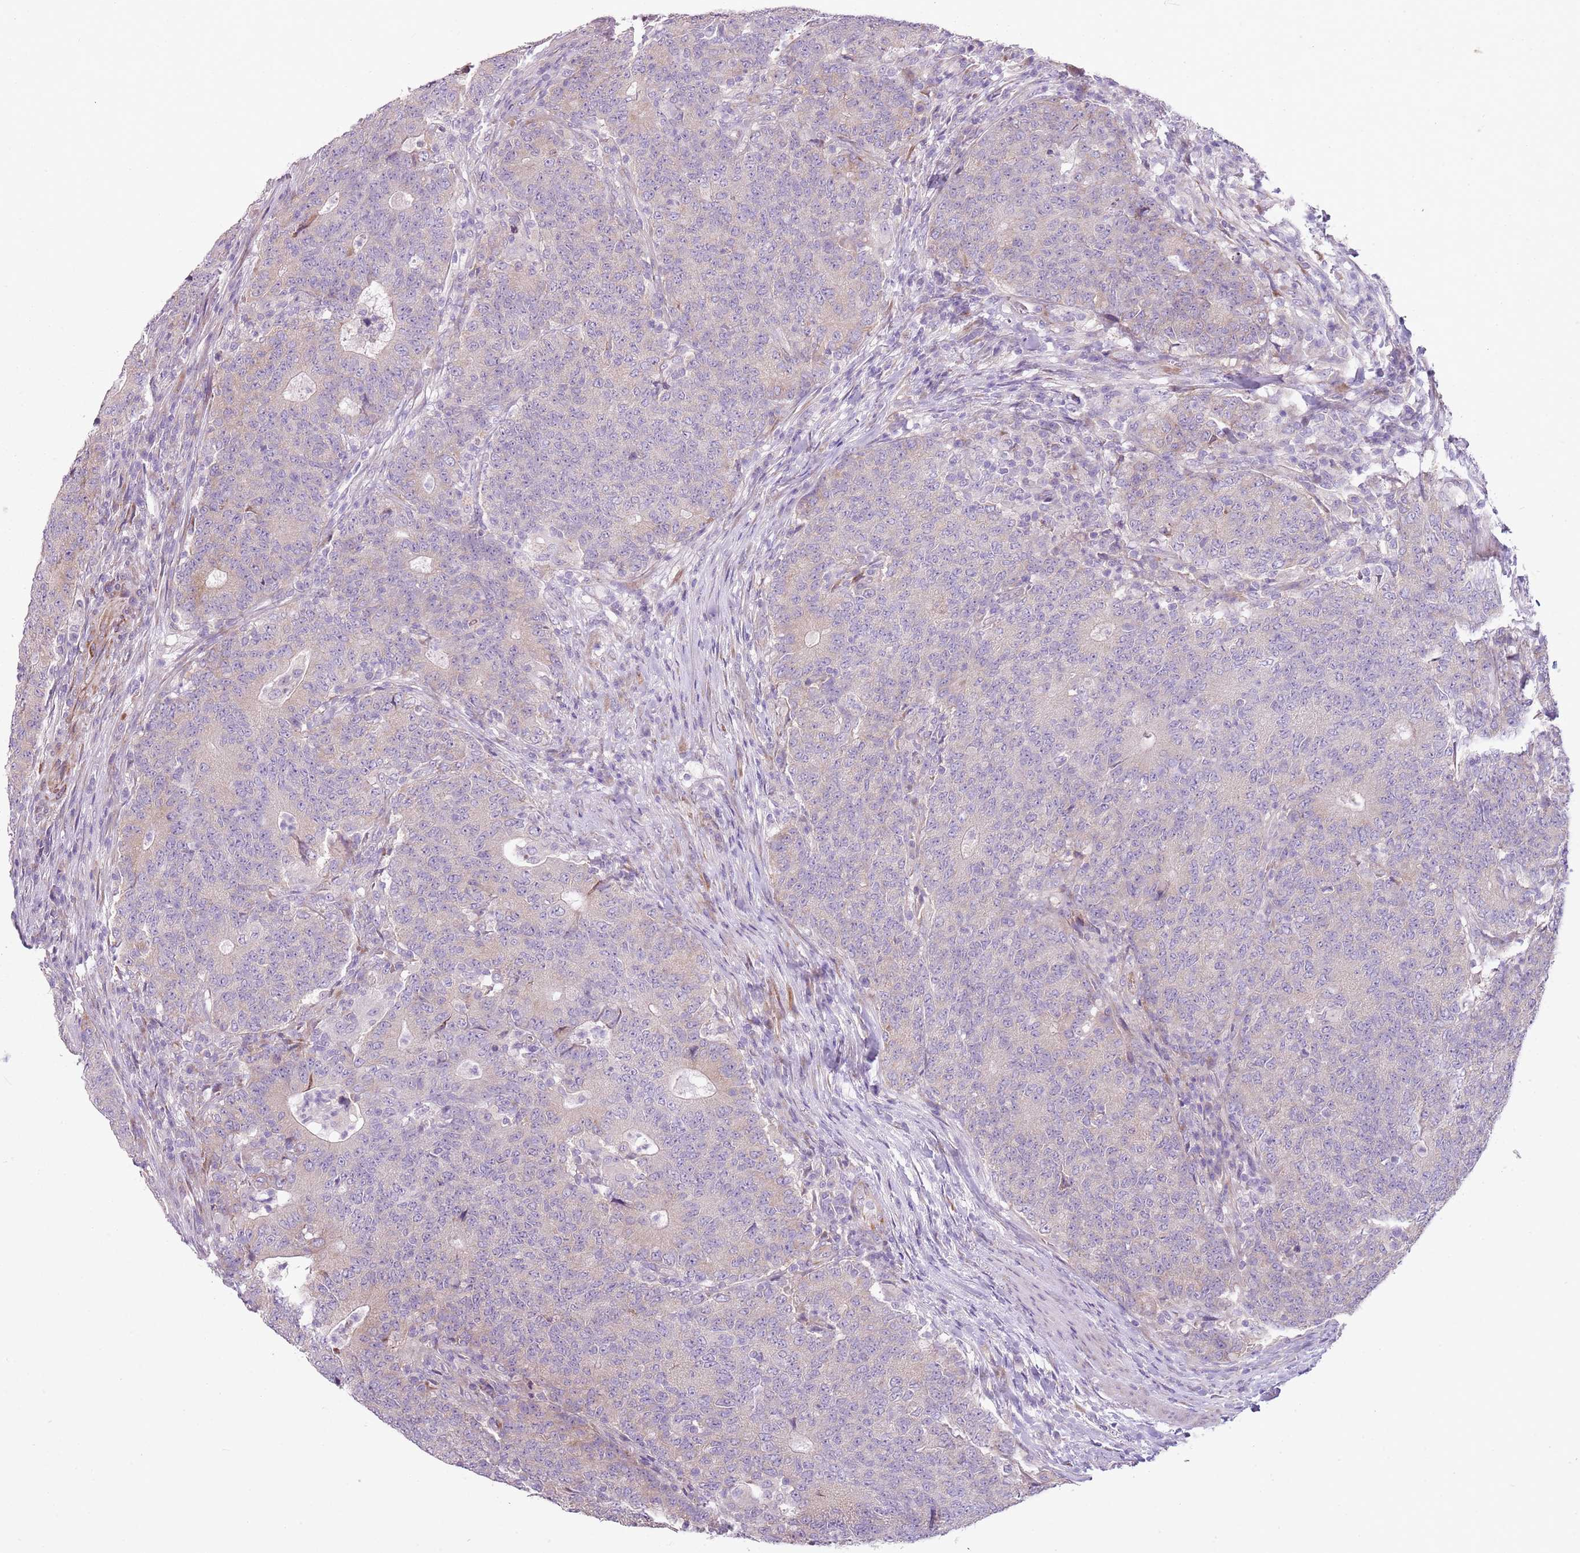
{"staining": {"intensity": "negative", "quantity": "none", "location": "none"}, "tissue": "colorectal cancer", "cell_type": "Tumor cells", "image_type": "cancer", "snomed": [{"axis": "morphology", "description": "Adenocarcinoma, NOS"}, {"axis": "topography", "description": "Colon"}], "caption": "This is a photomicrograph of IHC staining of colorectal cancer, which shows no expression in tumor cells.", "gene": "ZNF583", "patient": {"sex": "female", "age": 75}}